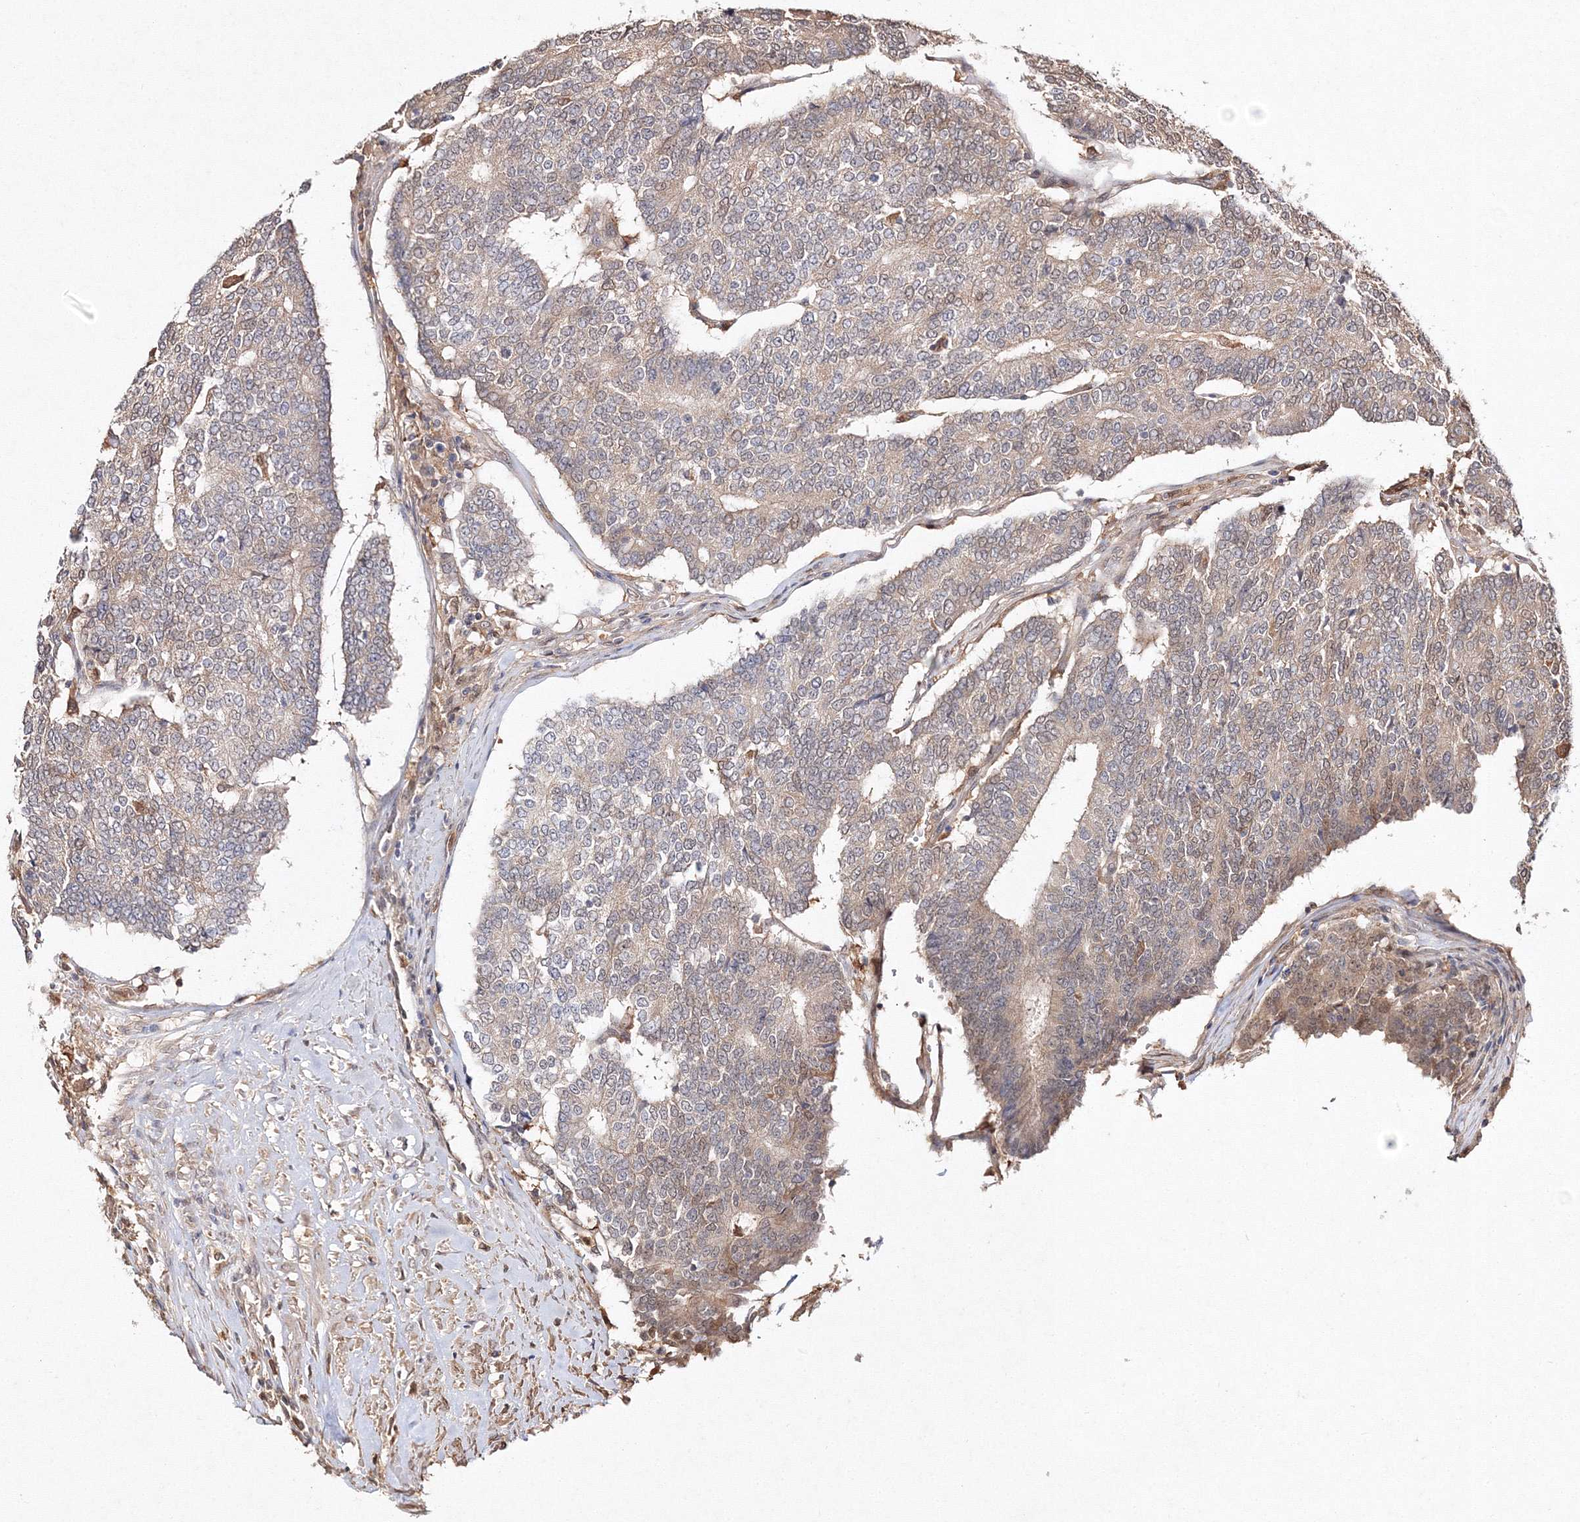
{"staining": {"intensity": "weak", "quantity": "<25%", "location": "cytoplasmic/membranous"}, "tissue": "prostate cancer", "cell_type": "Tumor cells", "image_type": "cancer", "snomed": [{"axis": "morphology", "description": "Normal tissue, NOS"}, {"axis": "morphology", "description": "Adenocarcinoma, High grade"}, {"axis": "topography", "description": "Prostate"}, {"axis": "topography", "description": "Seminal veicle"}], "caption": "DAB immunohistochemical staining of prostate adenocarcinoma (high-grade) displays no significant expression in tumor cells. Brightfield microscopy of immunohistochemistry stained with DAB (3,3'-diaminobenzidine) (brown) and hematoxylin (blue), captured at high magnification.", "gene": "S100A11", "patient": {"sex": "male", "age": 55}}